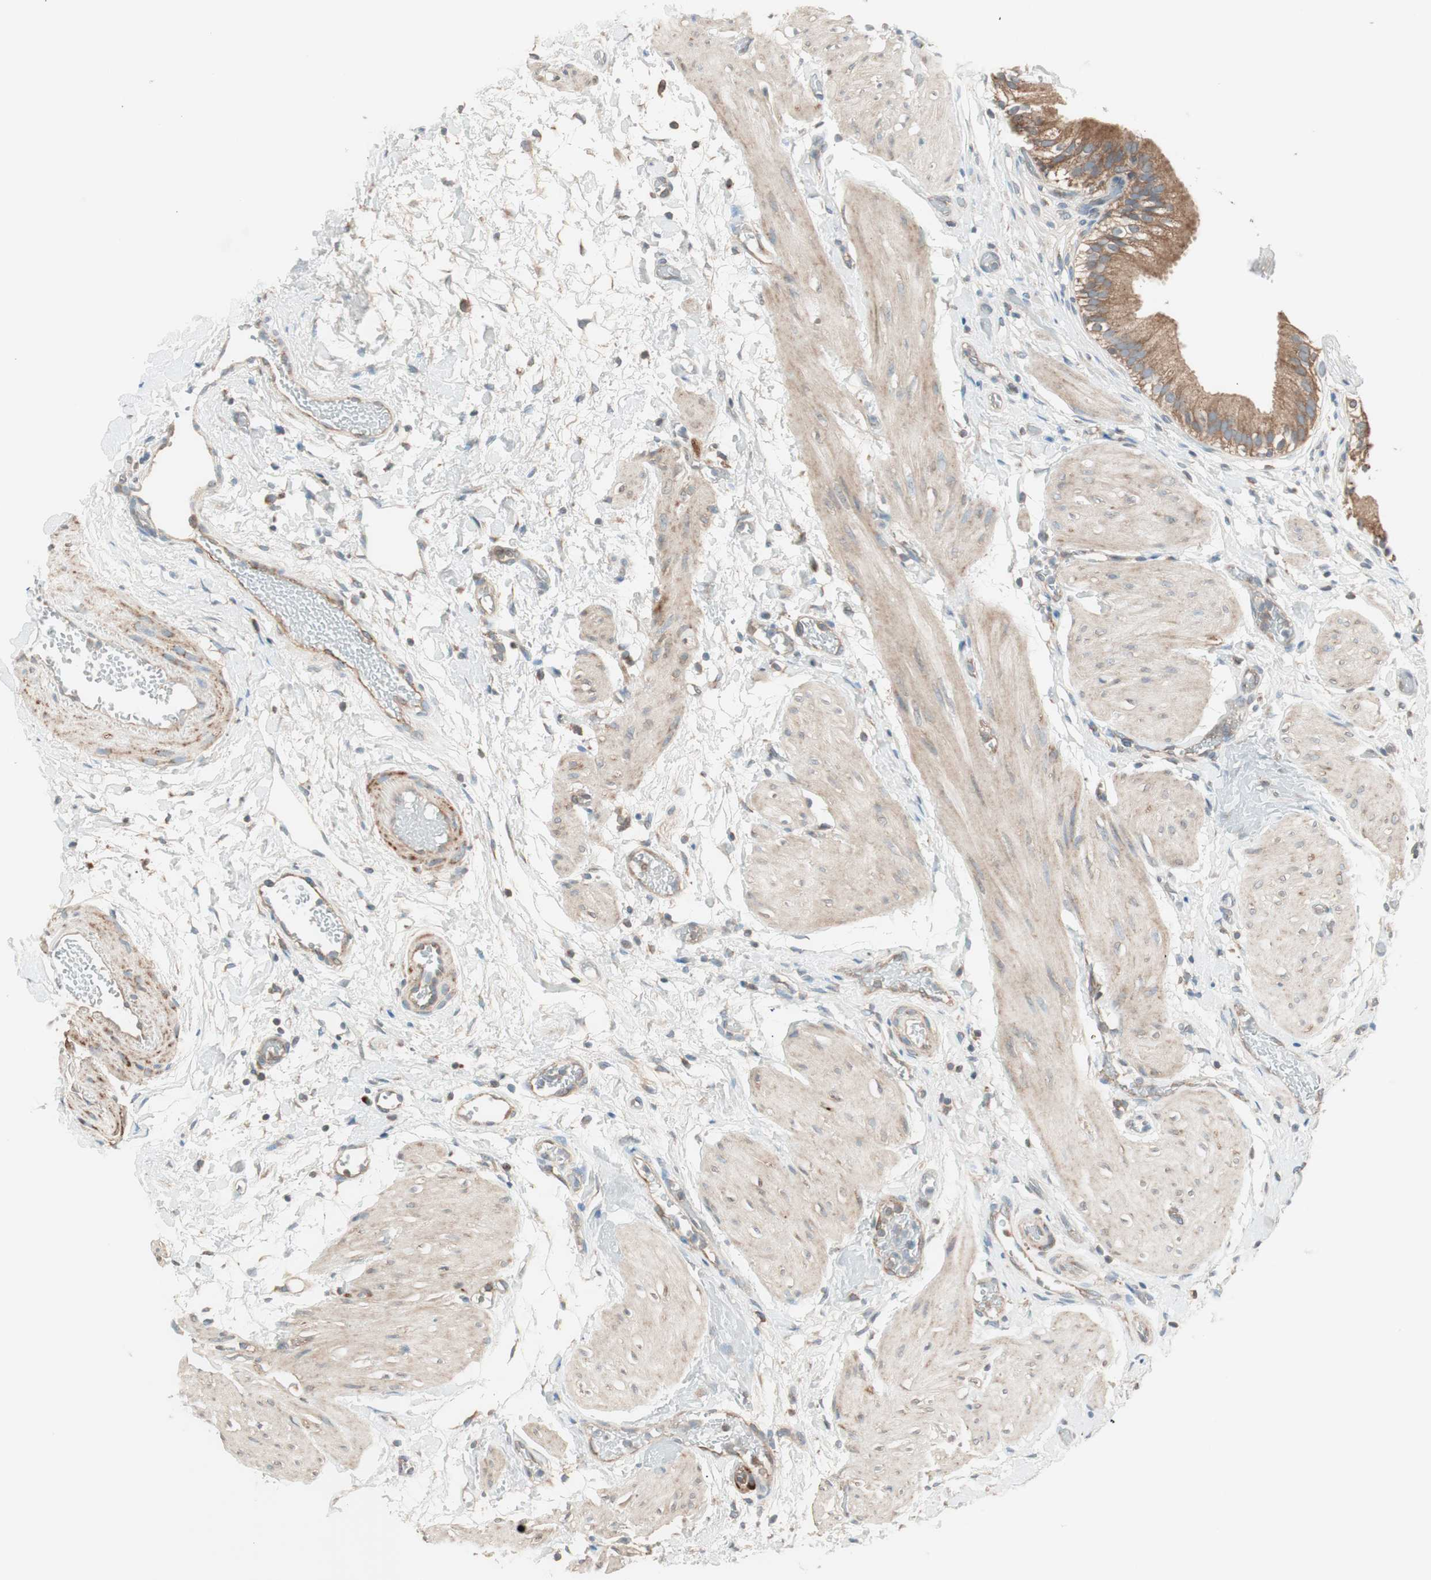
{"staining": {"intensity": "strong", "quantity": ">75%", "location": "cytoplasmic/membranous"}, "tissue": "gallbladder", "cell_type": "Glandular cells", "image_type": "normal", "snomed": [{"axis": "morphology", "description": "Normal tissue, NOS"}, {"axis": "topography", "description": "Gallbladder"}], "caption": "Glandular cells exhibit strong cytoplasmic/membranous positivity in approximately >75% of cells in benign gallbladder. Immunohistochemistry stains the protein in brown and the nuclei are stained blue.", "gene": "CC2D1A", "patient": {"sex": "male", "age": 65}}